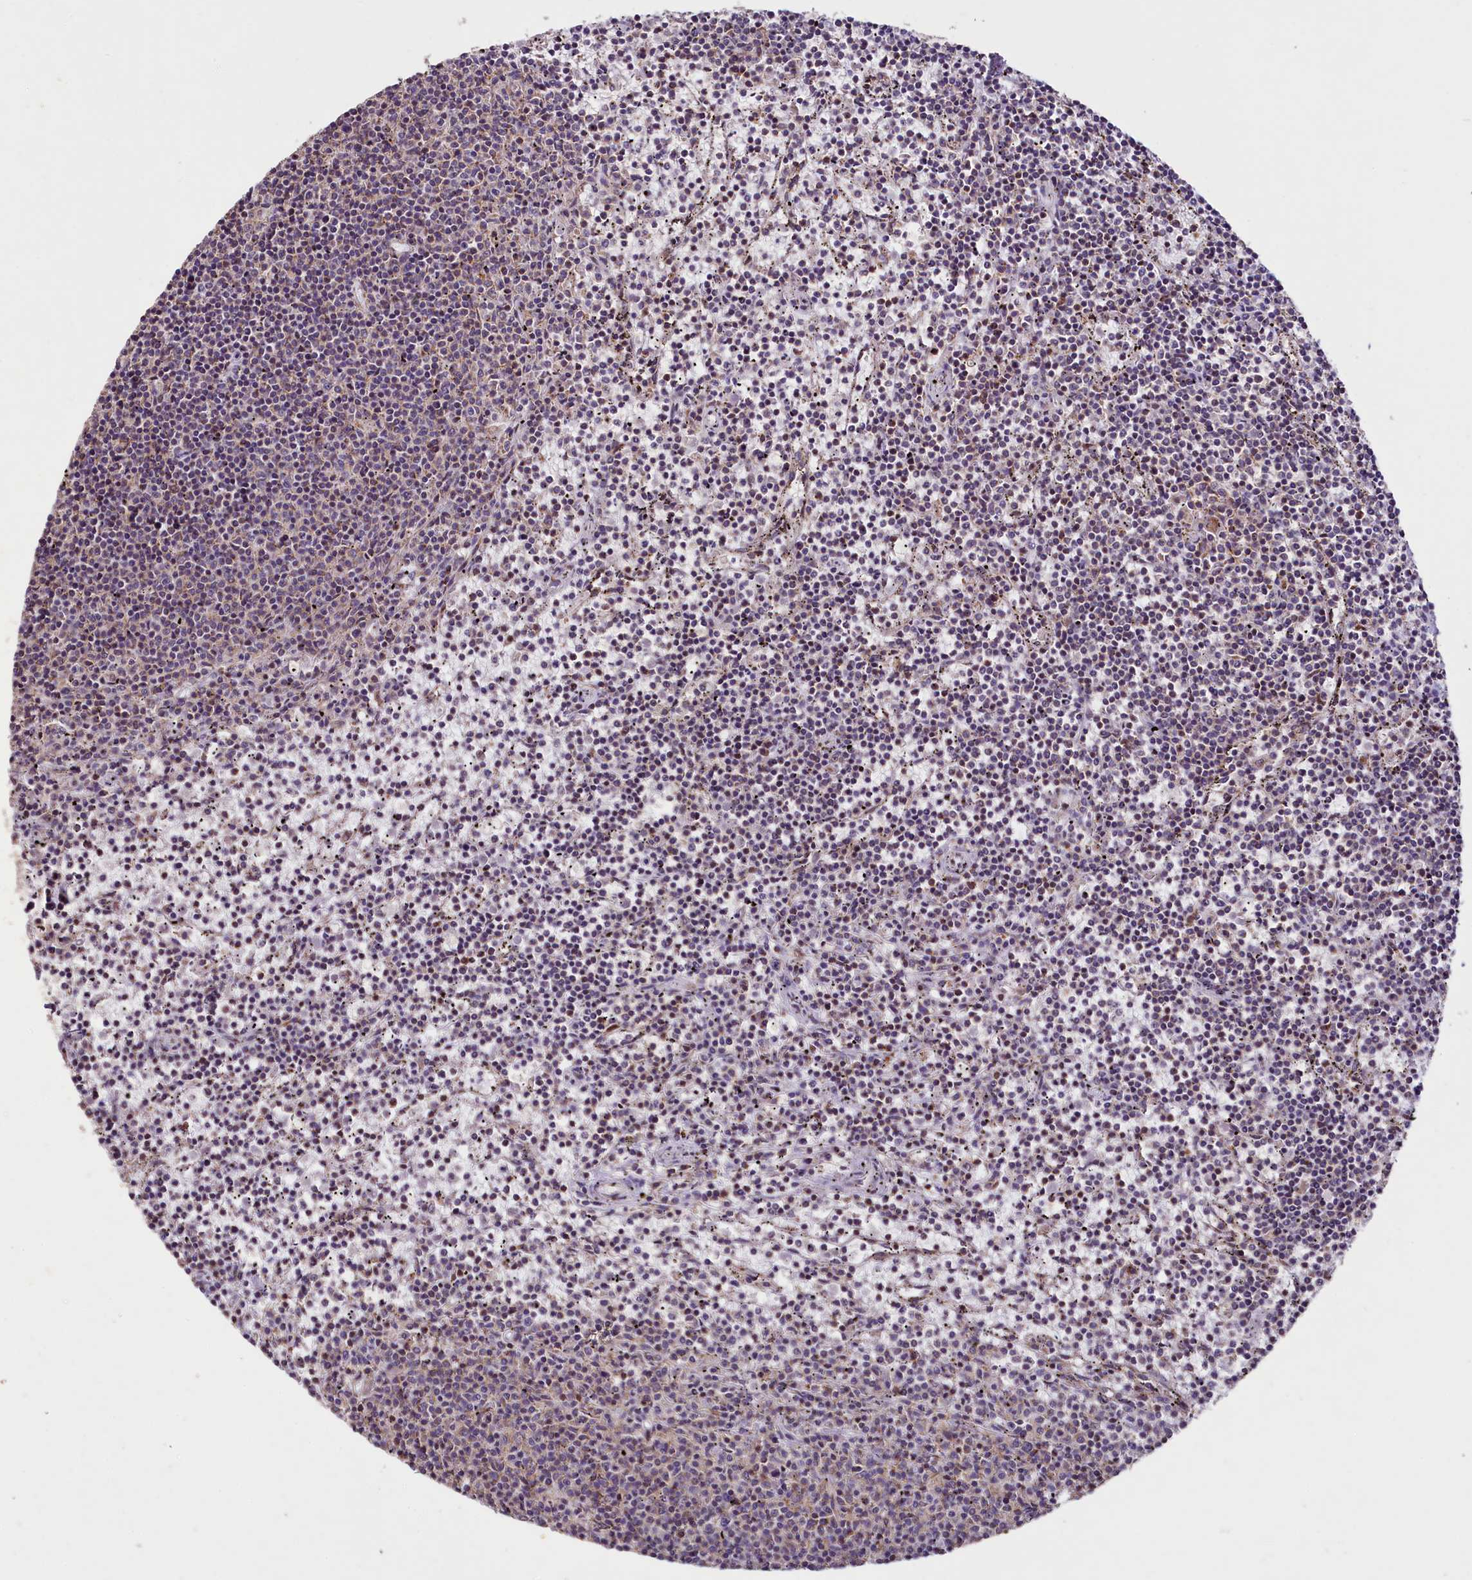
{"staining": {"intensity": "weak", "quantity": "<25%", "location": "cytoplasmic/membranous"}, "tissue": "lymphoma", "cell_type": "Tumor cells", "image_type": "cancer", "snomed": [{"axis": "morphology", "description": "Malignant lymphoma, non-Hodgkin's type, Low grade"}, {"axis": "topography", "description": "Spleen"}], "caption": "DAB immunohistochemical staining of human lymphoma exhibits no significant positivity in tumor cells. (Immunohistochemistry (ihc), brightfield microscopy, high magnification).", "gene": "PDE6D", "patient": {"sex": "female", "age": 50}}